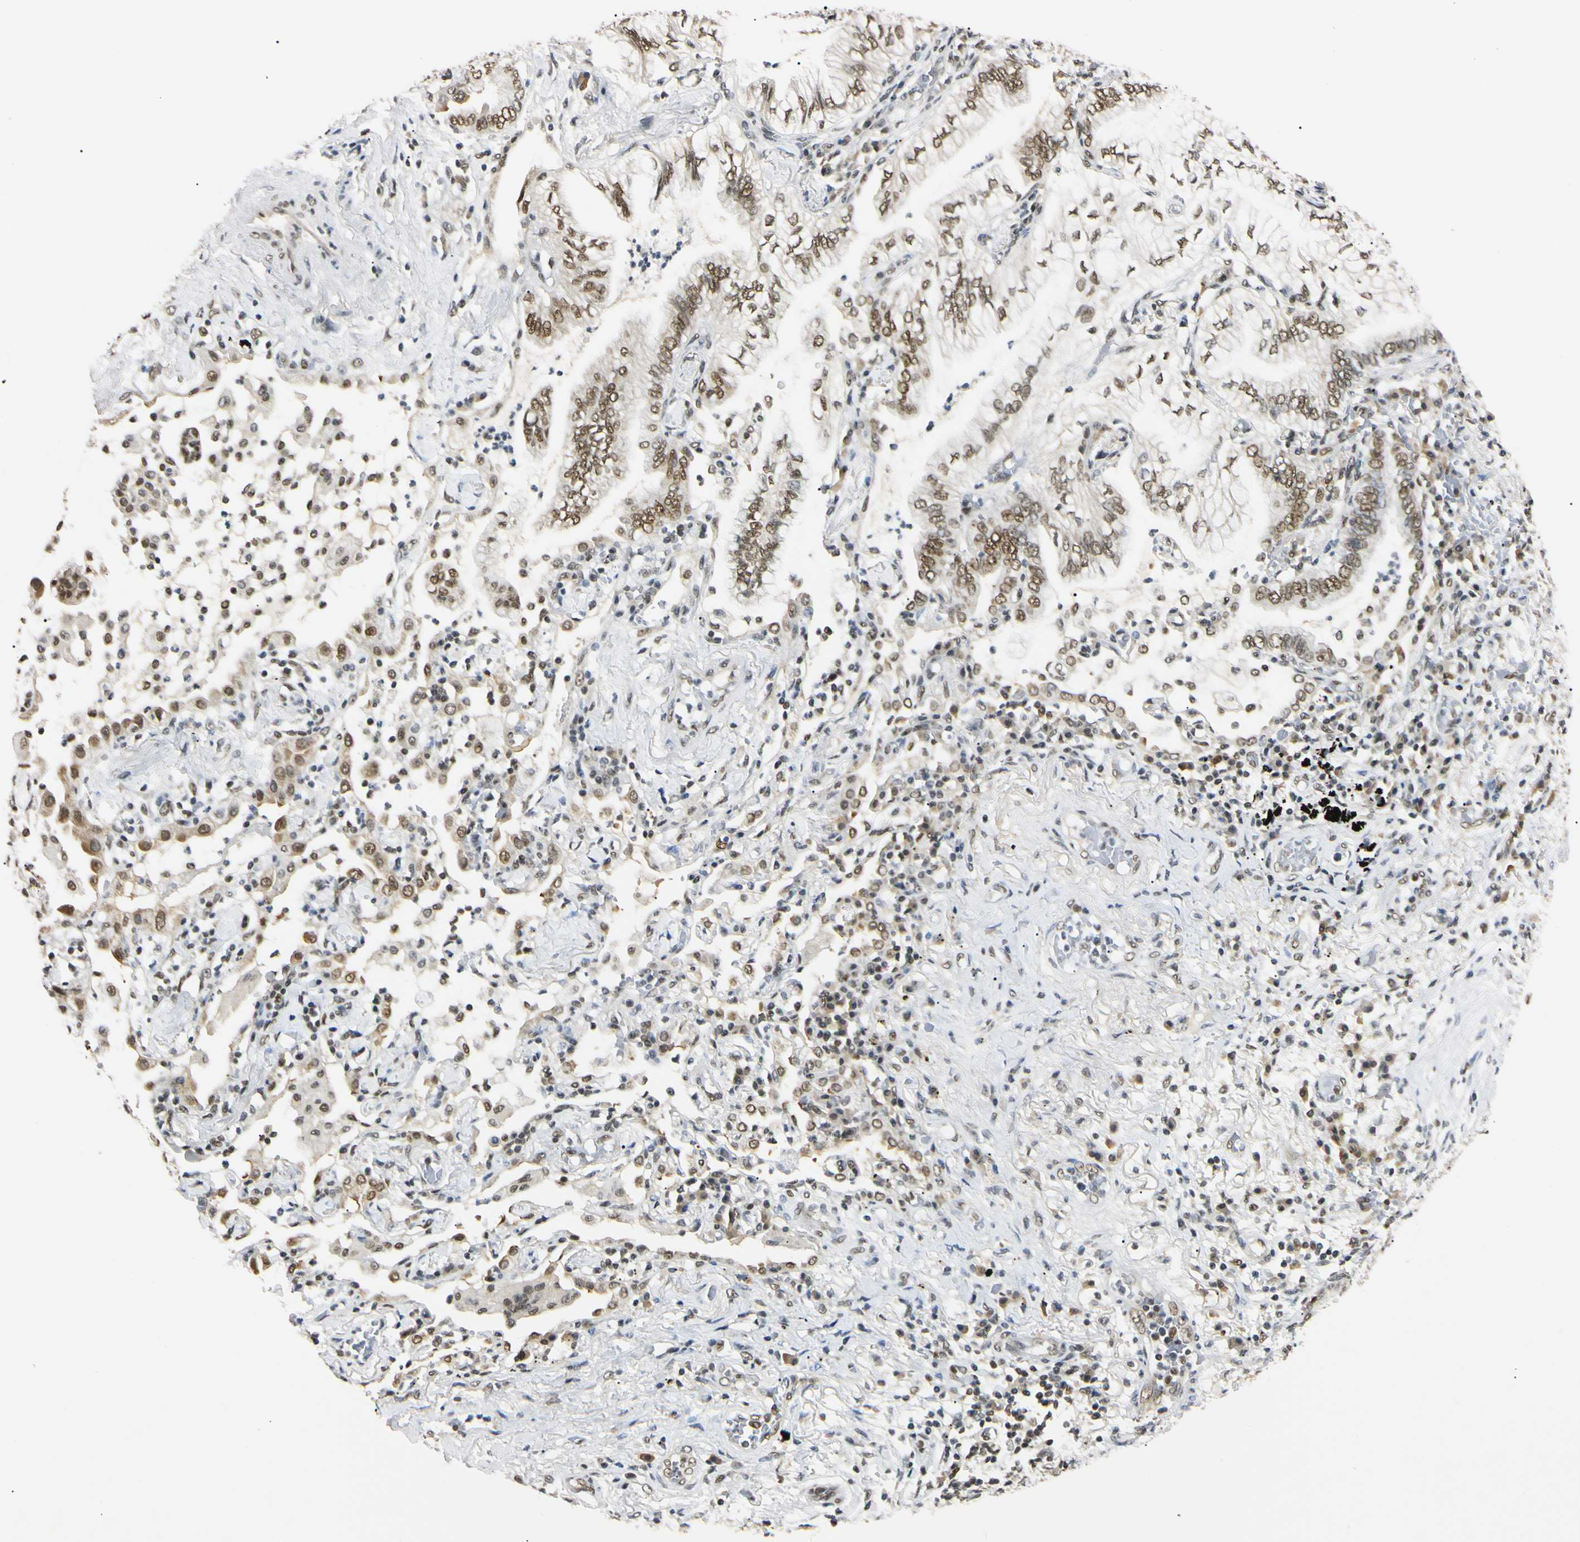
{"staining": {"intensity": "moderate", "quantity": ">75%", "location": "nuclear"}, "tissue": "lung cancer", "cell_type": "Tumor cells", "image_type": "cancer", "snomed": [{"axis": "morphology", "description": "Normal tissue, NOS"}, {"axis": "morphology", "description": "Adenocarcinoma, NOS"}, {"axis": "topography", "description": "Bronchus"}, {"axis": "topography", "description": "Lung"}], "caption": "Moderate nuclear positivity is identified in about >75% of tumor cells in adenocarcinoma (lung).", "gene": "SMARCA5", "patient": {"sex": "female", "age": 70}}